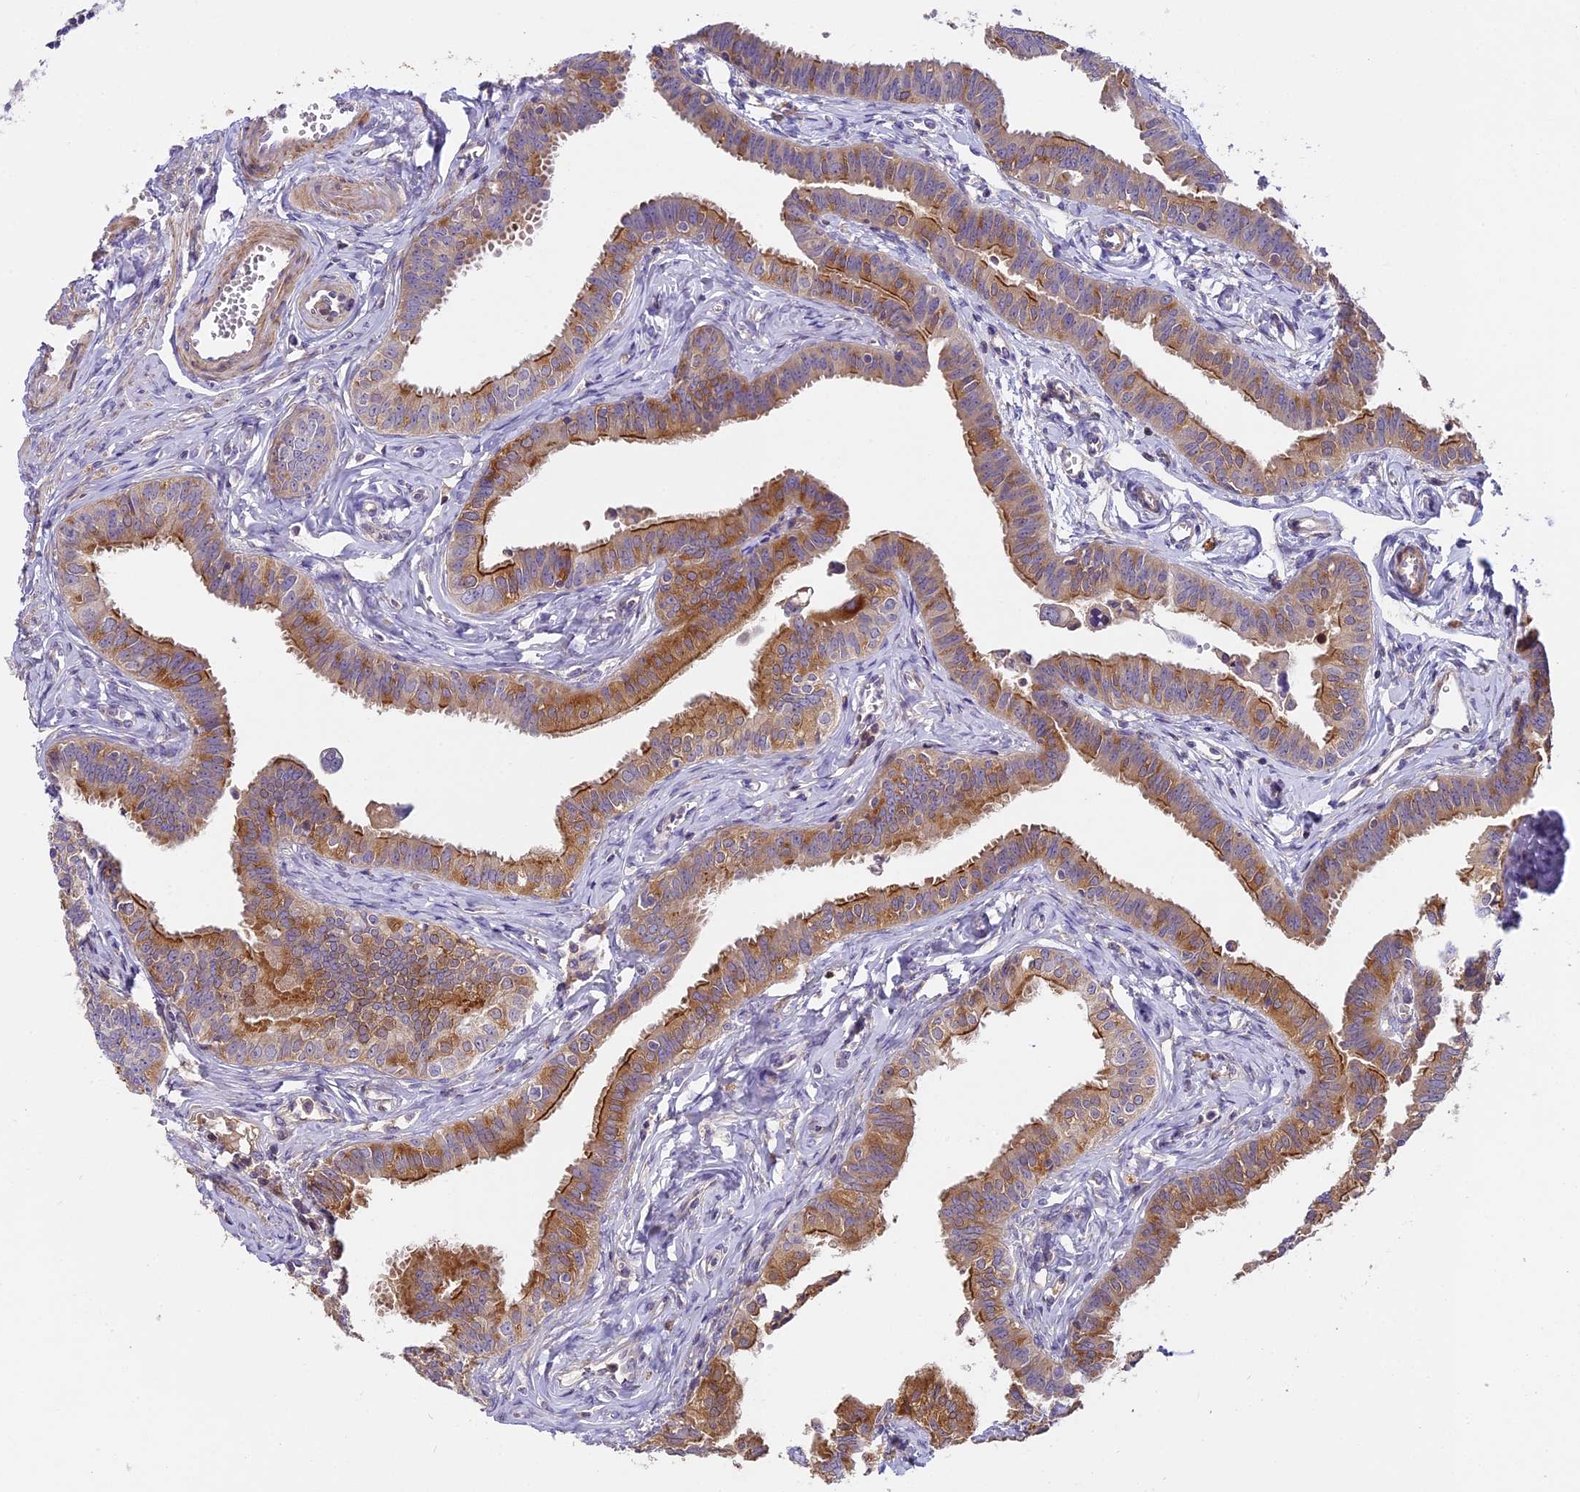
{"staining": {"intensity": "moderate", "quantity": ">75%", "location": "cytoplasmic/membranous"}, "tissue": "fallopian tube", "cell_type": "Glandular cells", "image_type": "normal", "snomed": [{"axis": "morphology", "description": "Normal tissue, NOS"}, {"axis": "morphology", "description": "Carcinoma, NOS"}, {"axis": "topography", "description": "Fallopian tube"}, {"axis": "topography", "description": "Ovary"}], "caption": "A micrograph of human fallopian tube stained for a protein demonstrates moderate cytoplasmic/membranous brown staining in glandular cells. (Brightfield microscopy of DAB IHC at high magnification).", "gene": "FAM98C", "patient": {"sex": "female", "age": 59}}